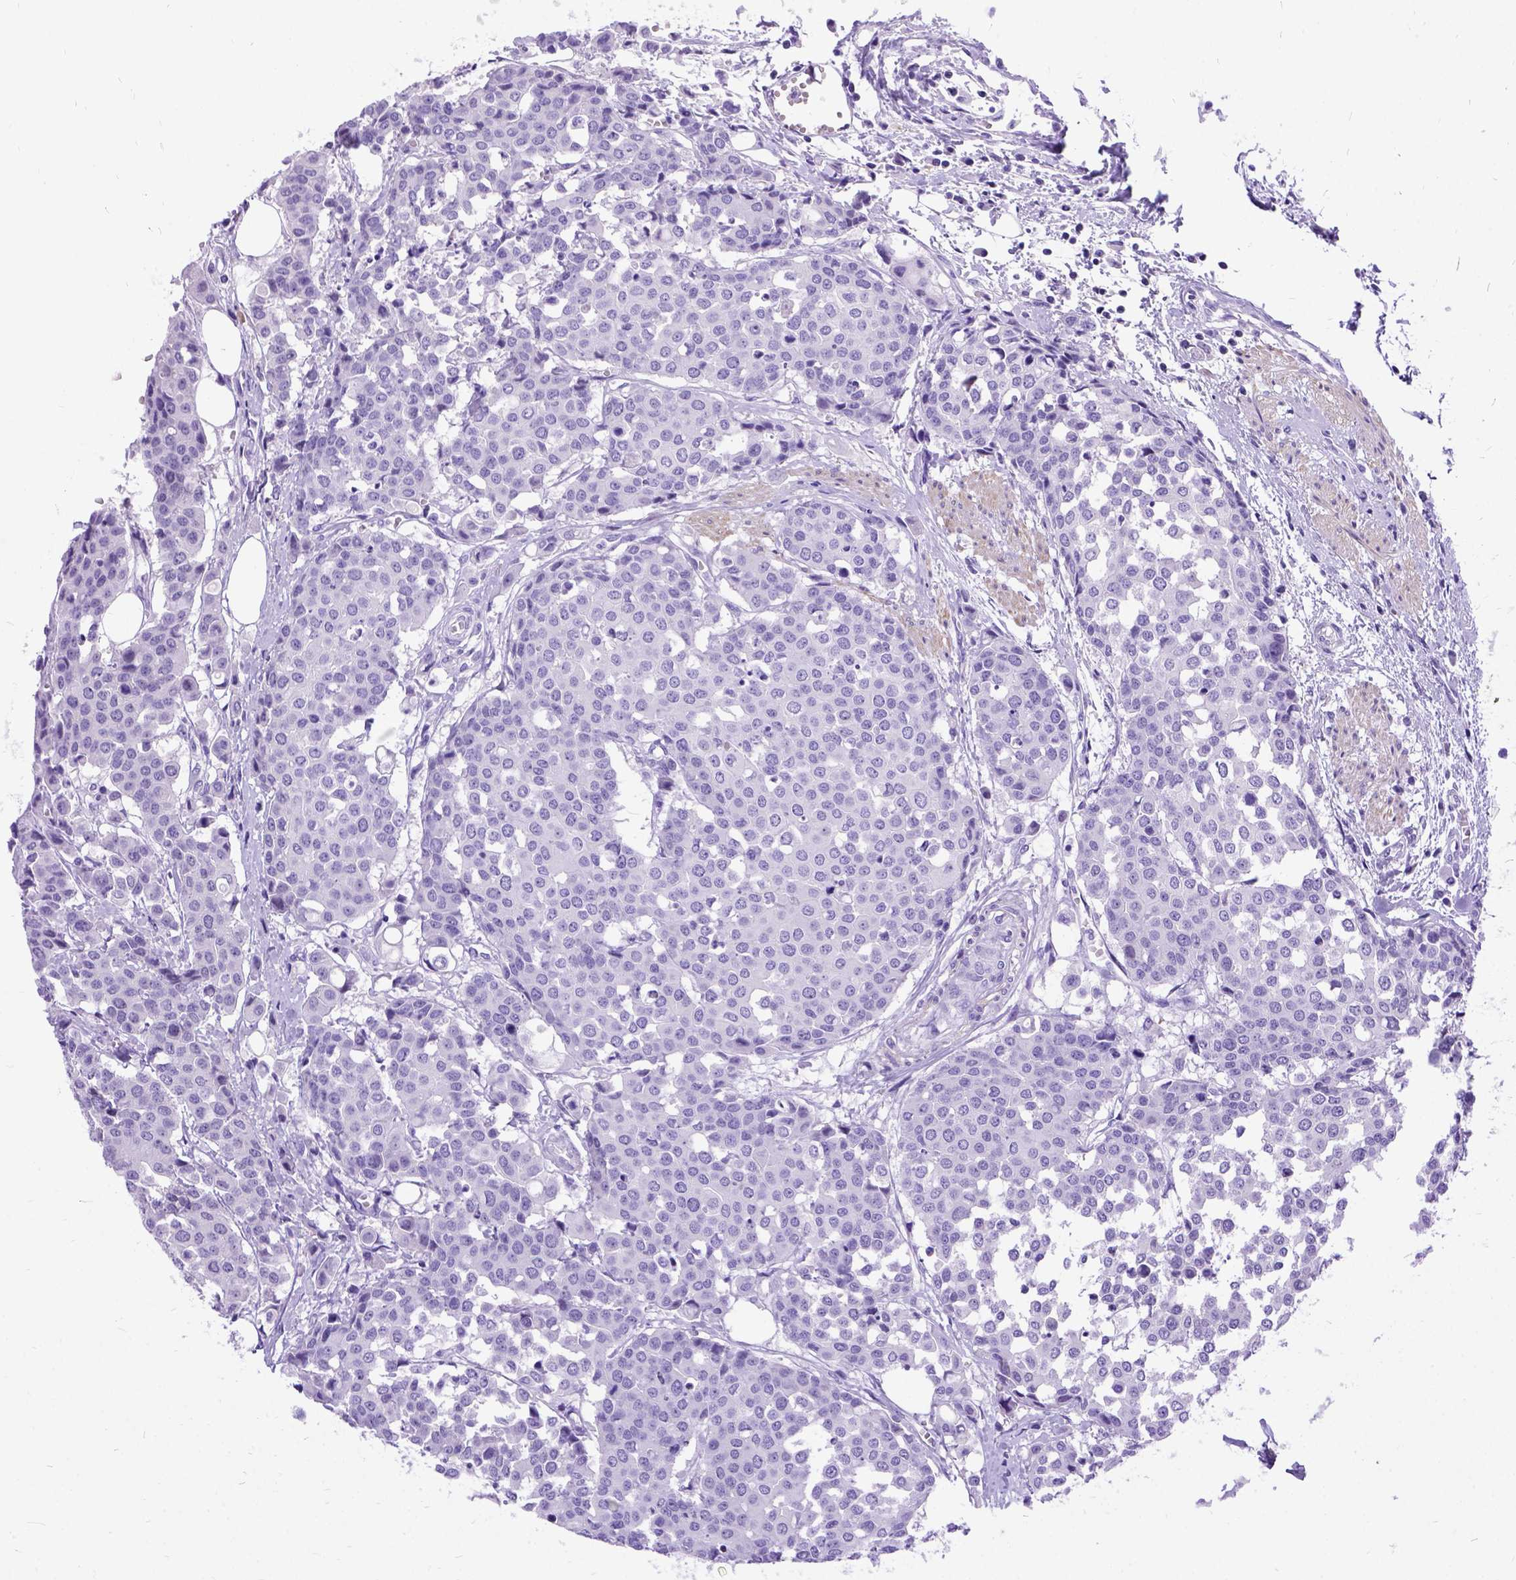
{"staining": {"intensity": "negative", "quantity": "none", "location": "none"}, "tissue": "carcinoid", "cell_type": "Tumor cells", "image_type": "cancer", "snomed": [{"axis": "morphology", "description": "Carcinoid, malignant, NOS"}, {"axis": "topography", "description": "Colon"}], "caption": "The immunohistochemistry (IHC) photomicrograph has no significant expression in tumor cells of carcinoid tissue.", "gene": "PRG2", "patient": {"sex": "male", "age": 81}}